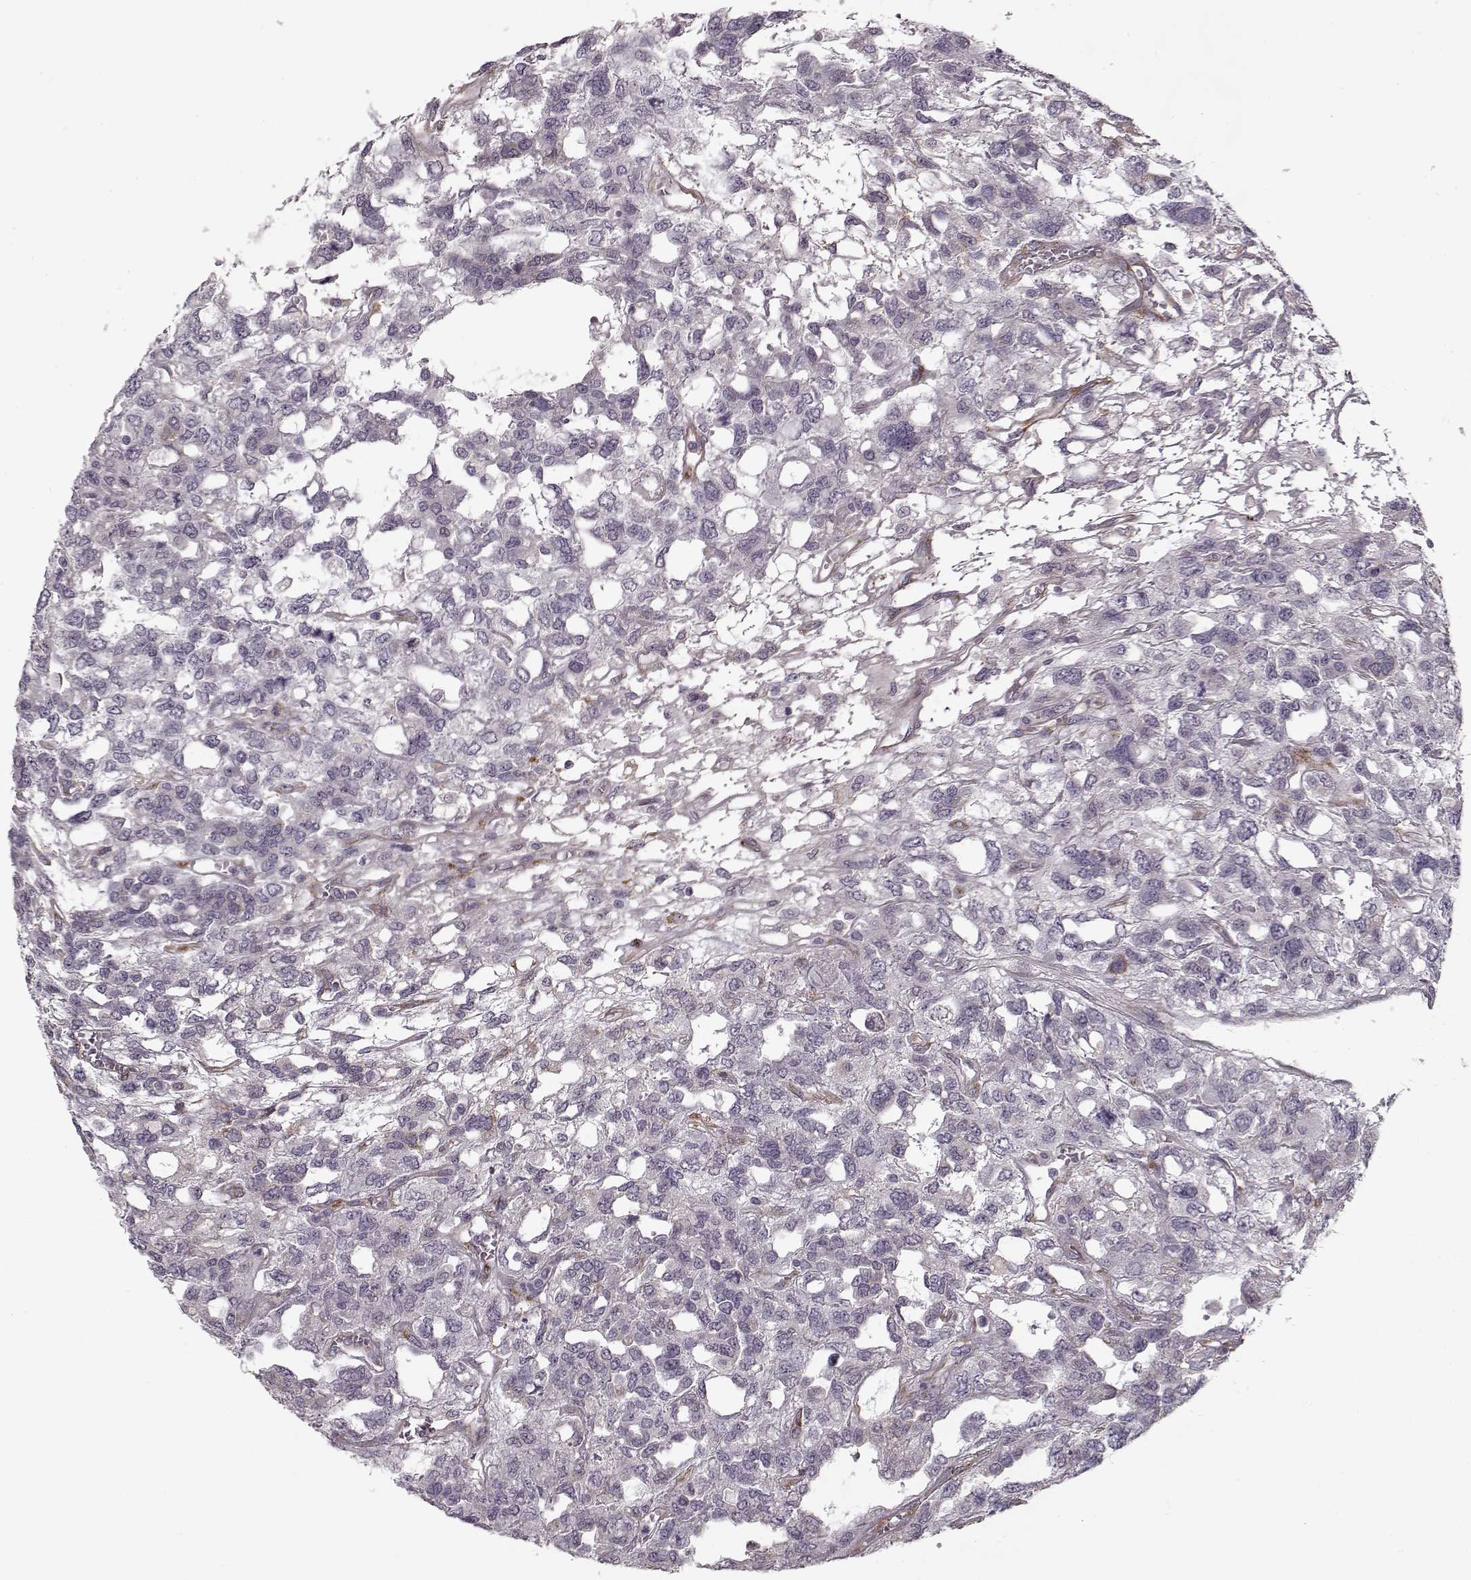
{"staining": {"intensity": "negative", "quantity": "none", "location": "none"}, "tissue": "testis cancer", "cell_type": "Tumor cells", "image_type": "cancer", "snomed": [{"axis": "morphology", "description": "Seminoma, NOS"}, {"axis": "topography", "description": "Testis"}], "caption": "This is an immunohistochemistry (IHC) image of testis seminoma. There is no expression in tumor cells.", "gene": "LAMB2", "patient": {"sex": "male", "age": 52}}